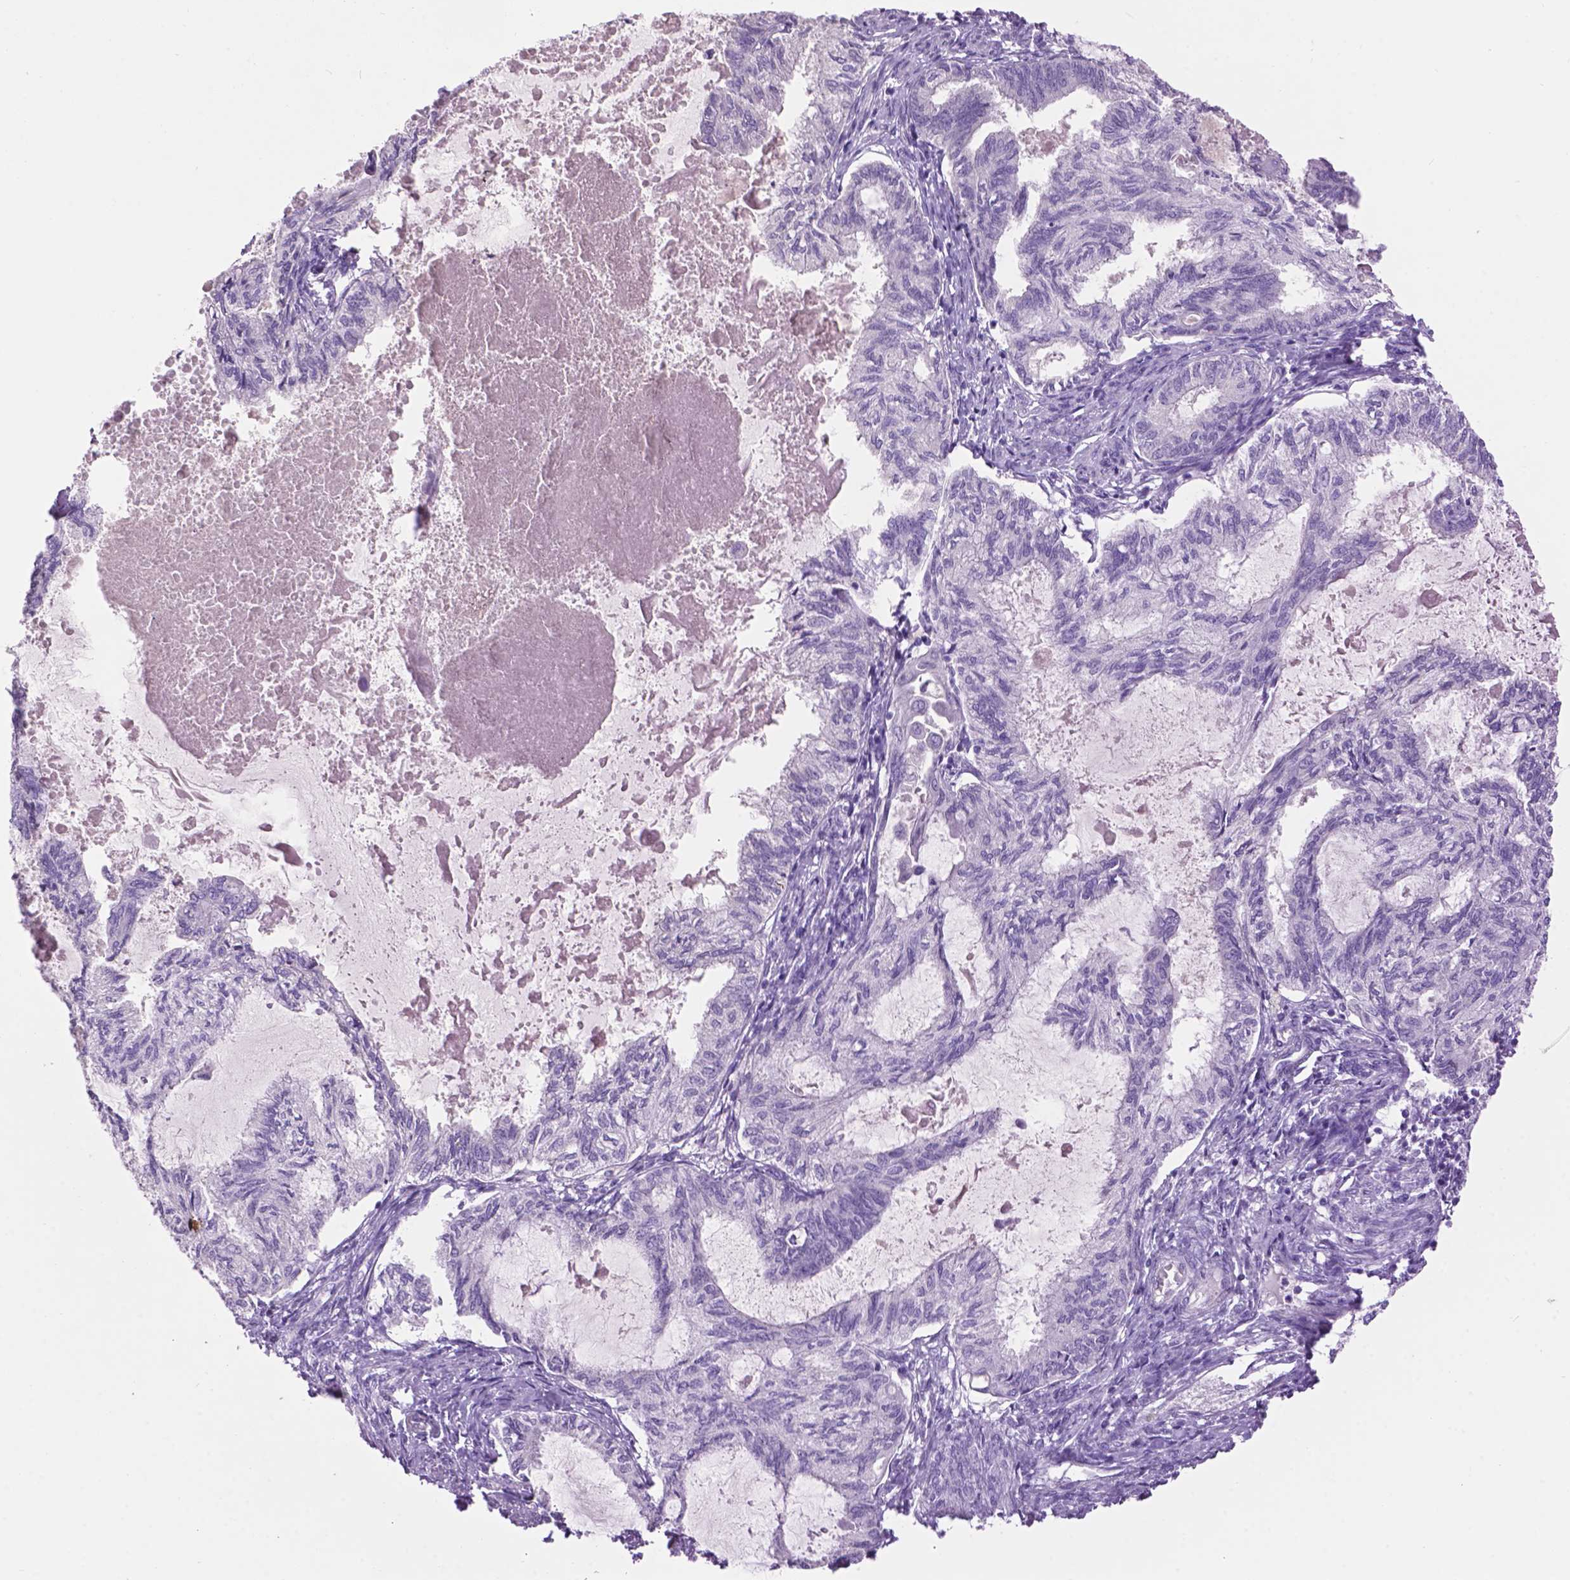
{"staining": {"intensity": "negative", "quantity": "none", "location": "none"}, "tissue": "endometrial cancer", "cell_type": "Tumor cells", "image_type": "cancer", "snomed": [{"axis": "morphology", "description": "Adenocarcinoma, NOS"}, {"axis": "topography", "description": "Endometrium"}], "caption": "Immunohistochemistry of human endometrial adenocarcinoma displays no positivity in tumor cells.", "gene": "CRYBA4", "patient": {"sex": "female", "age": 86}}